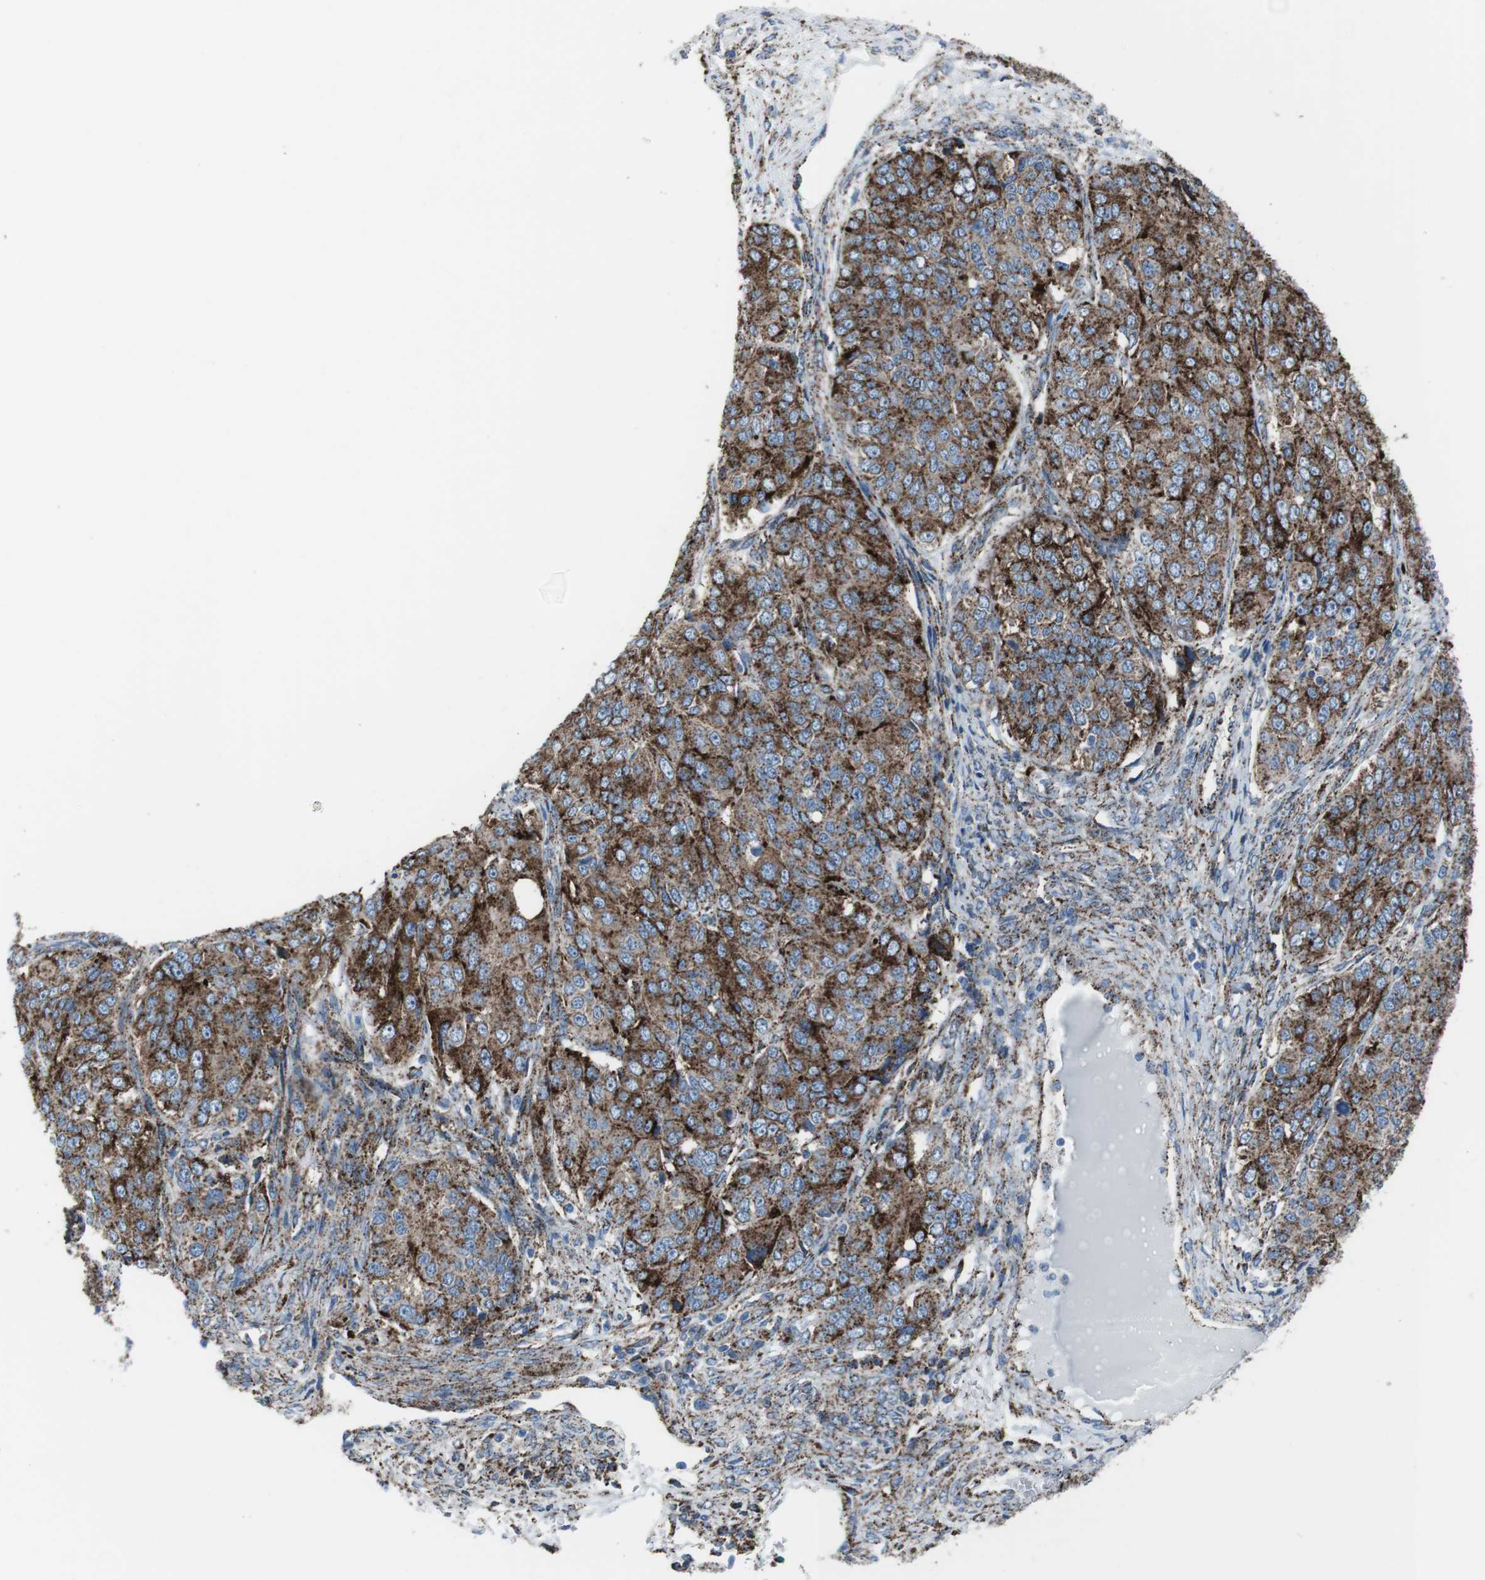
{"staining": {"intensity": "strong", "quantity": ">75%", "location": "cytoplasmic/membranous"}, "tissue": "ovarian cancer", "cell_type": "Tumor cells", "image_type": "cancer", "snomed": [{"axis": "morphology", "description": "Carcinoma, endometroid"}, {"axis": "topography", "description": "Ovary"}], "caption": "Immunohistochemical staining of ovarian endometroid carcinoma reveals high levels of strong cytoplasmic/membranous protein staining in about >75% of tumor cells.", "gene": "SCARB2", "patient": {"sex": "female", "age": 51}}